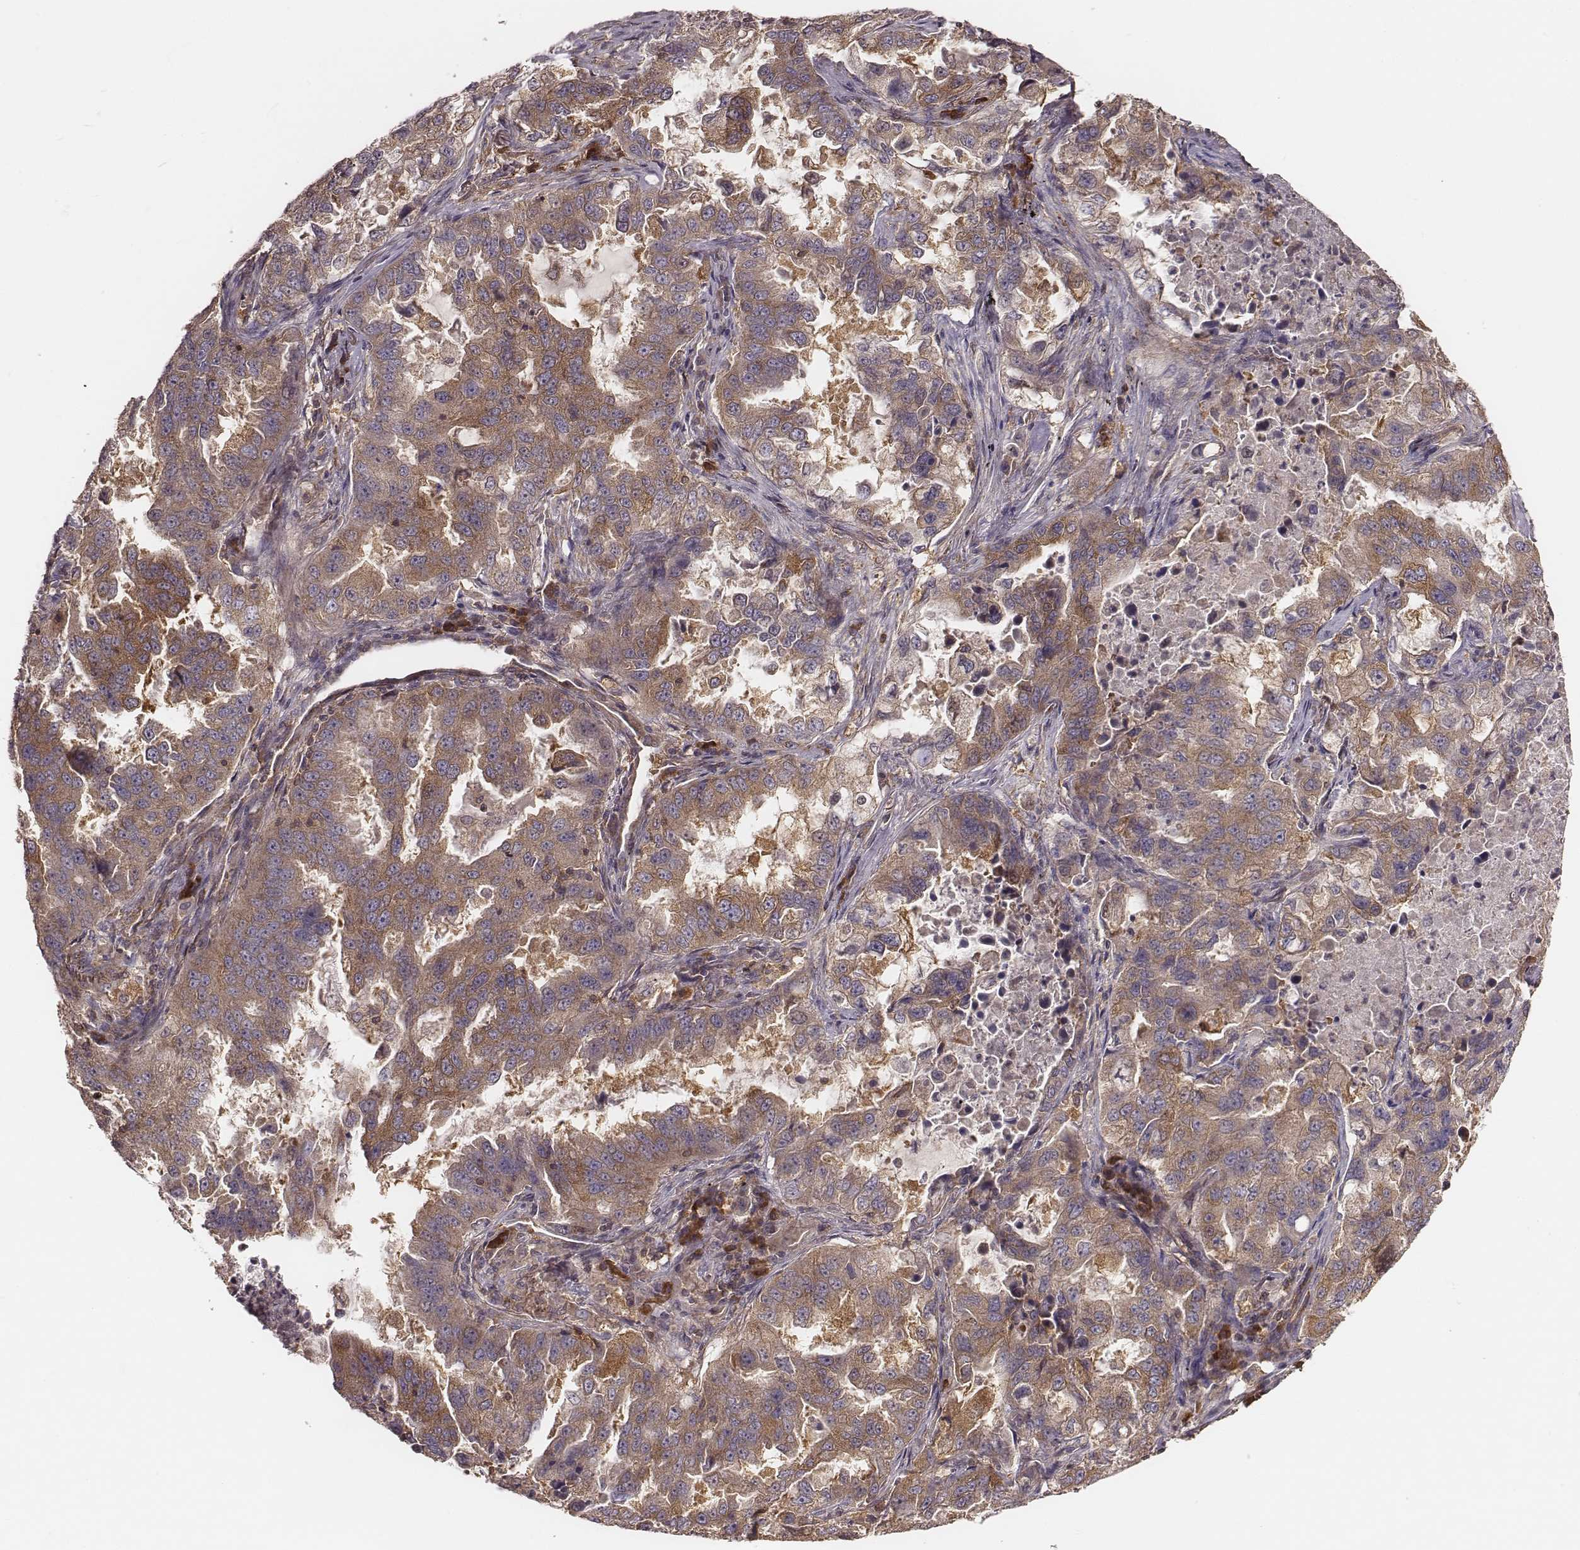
{"staining": {"intensity": "moderate", "quantity": ">75%", "location": "cytoplasmic/membranous"}, "tissue": "lung cancer", "cell_type": "Tumor cells", "image_type": "cancer", "snomed": [{"axis": "morphology", "description": "Adenocarcinoma, NOS"}, {"axis": "topography", "description": "Lung"}], "caption": "Tumor cells reveal medium levels of moderate cytoplasmic/membranous staining in about >75% of cells in adenocarcinoma (lung).", "gene": "CARS1", "patient": {"sex": "female", "age": 61}}